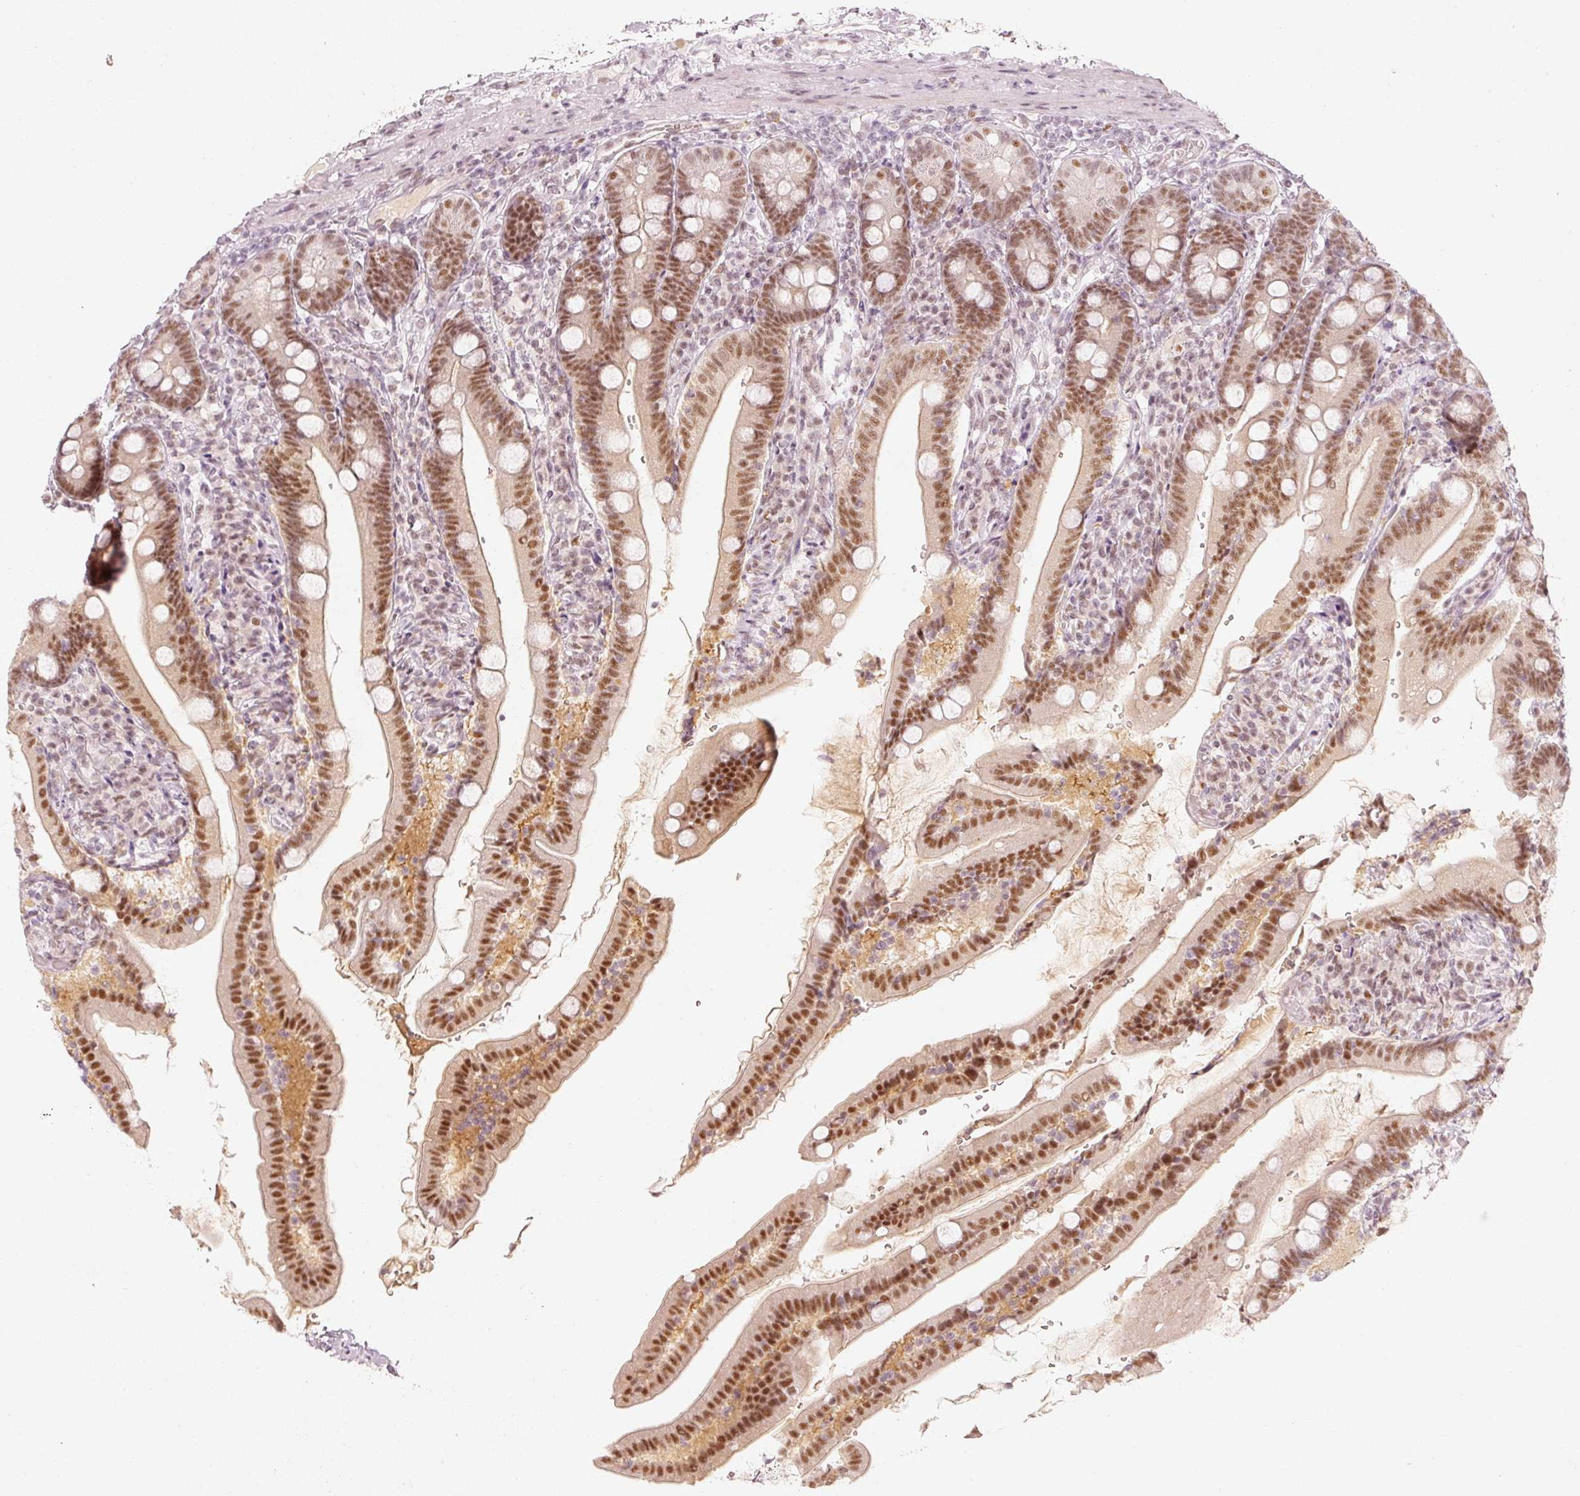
{"staining": {"intensity": "strong", "quantity": ">75%", "location": "nuclear"}, "tissue": "duodenum", "cell_type": "Glandular cells", "image_type": "normal", "snomed": [{"axis": "morphology", "description": "Normal tissue, NOS"}, {"axis": "topography", "description": "Duodenum"}], "caption": "A micrograph of human duodenum stained for a protein displays strong nuclear brown staining in glandular cells.", "gene": "PPP1R10", "patient": {"sex": "female", "age": 67}}